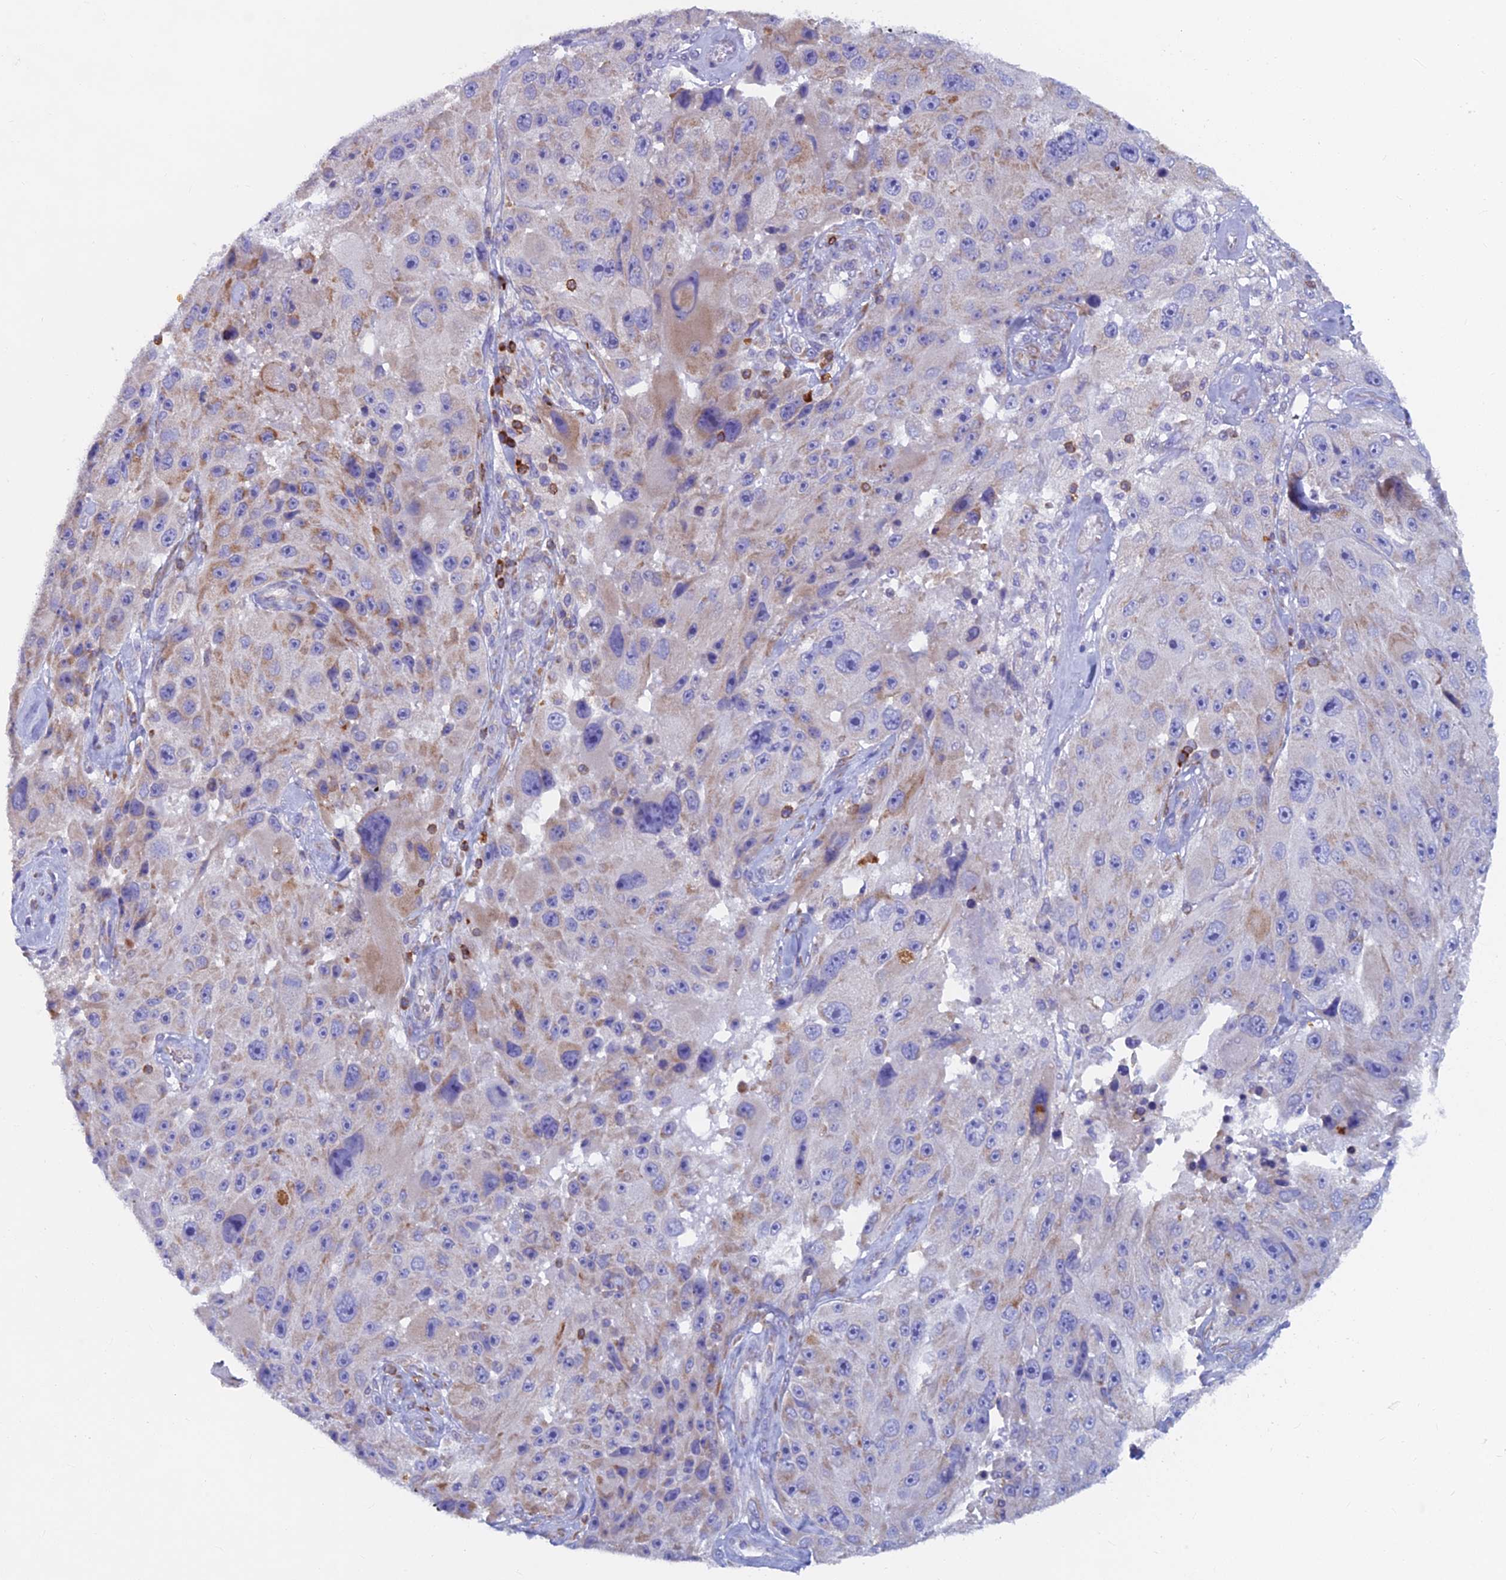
{"staining": {"intensity": "weak", "quantity": "<25%", "location": "cytoplasmic/membranous"}, "tissue": "melanoma", "cell_type": "Tumor cells", "image_type": "cancer", "snomed": [{"axis": "morphology", "description": "Malignant melanoma, Metastatic site"}, {"axis": "topography", "description": "Lymph node"}], "caption": "This micrograph is of malignant melanoma (metastatic site) stained with immunohistochemistry (IHC) to label a protein in brown with the nuclei are counter-stained blue. There is no positivity in tumor cells.", "gene": "ABI3BP", "patient": {"sex": "male", "age": 62}}